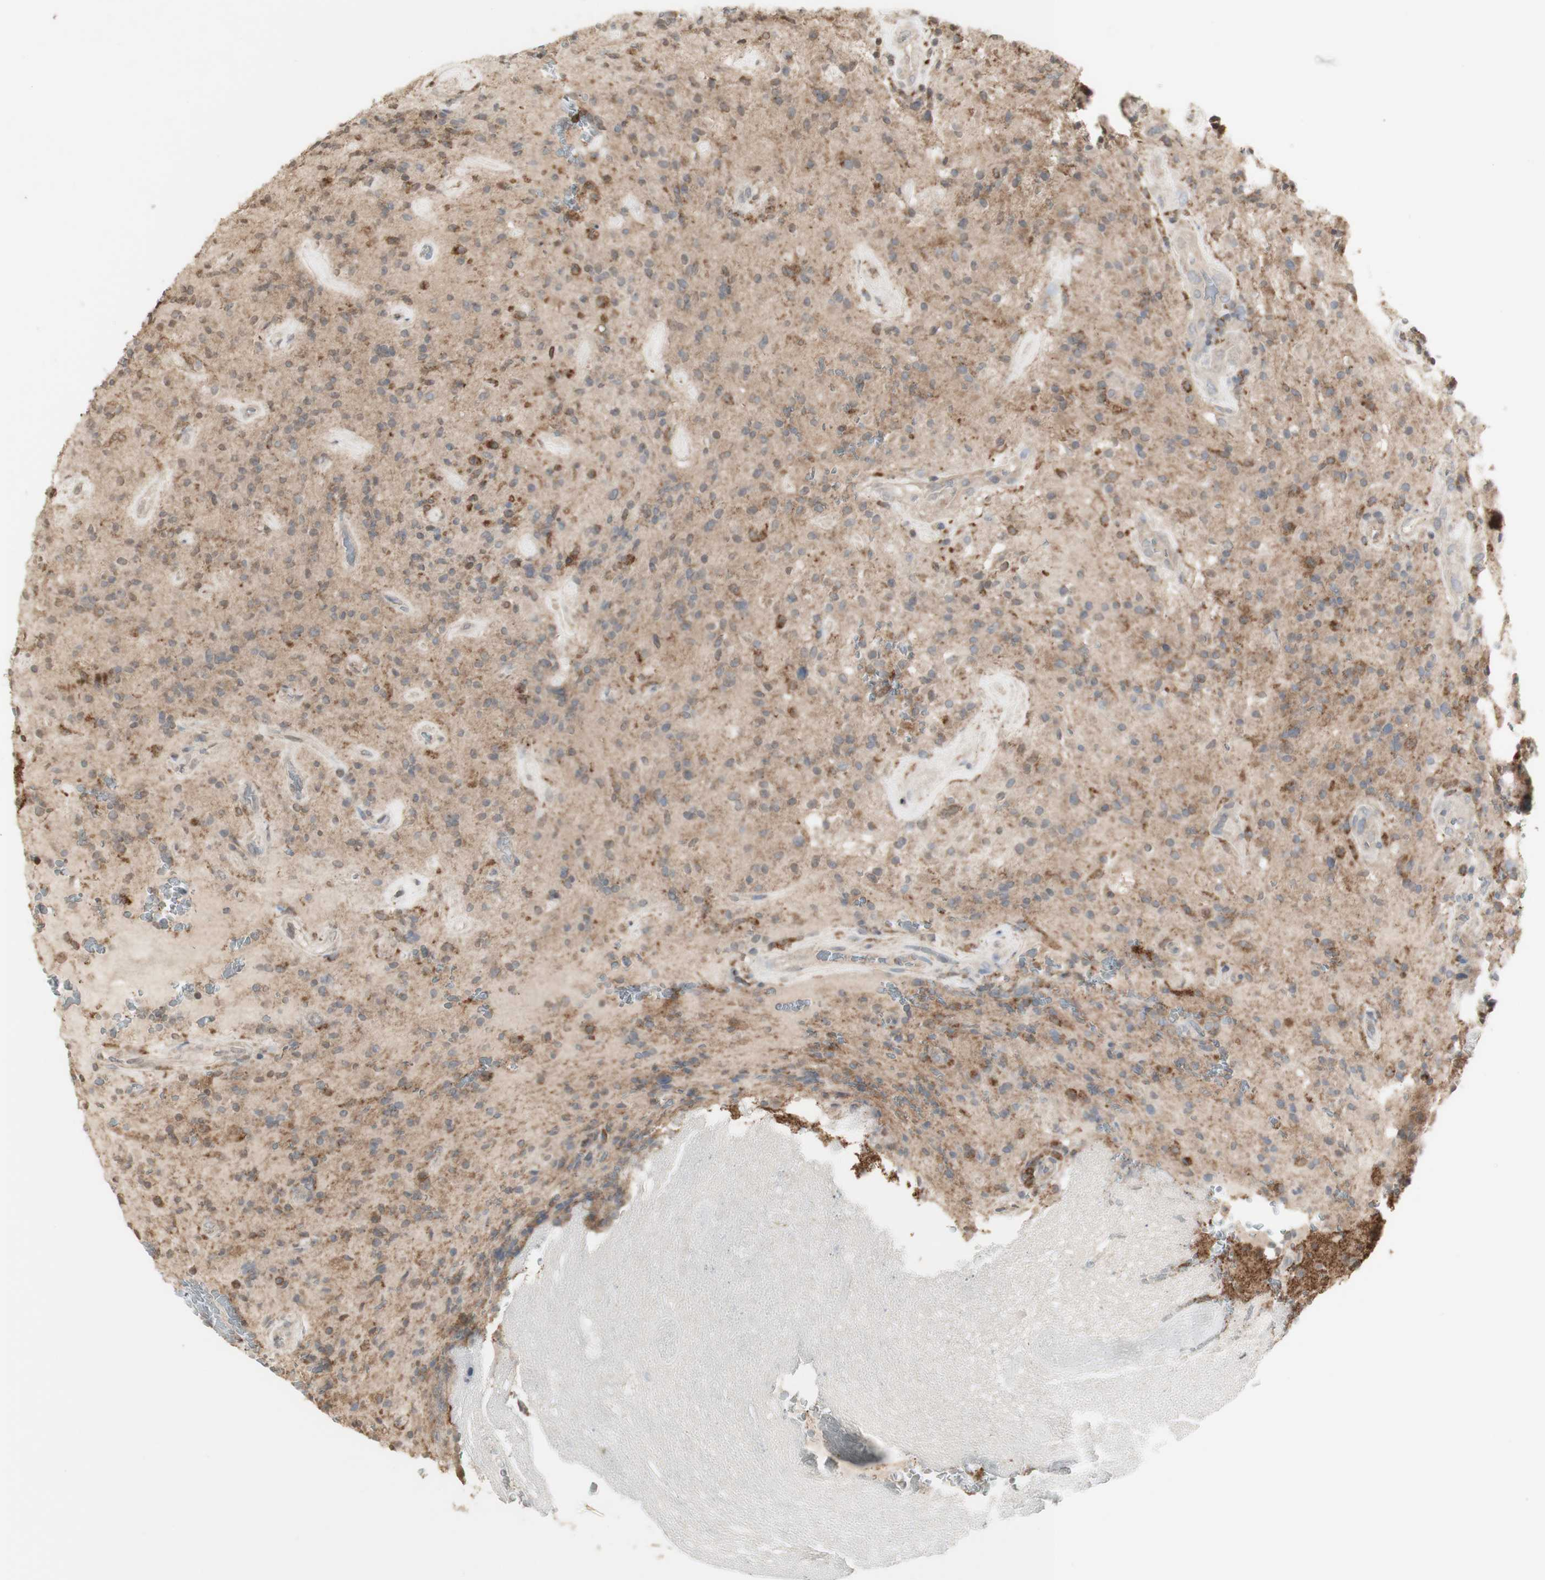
{"staining": {"intensity": "moderate", "quantity": "<25%", "location": "cytoplasmic/membranous"}, "tissue": "glioma", "cell_type": "Tumor cells", "image_type": "cancer", "snomed": [{"axis": "morphology", "description": "Glioma, malignant, High grade"}, {"axis": "topography", "description": "Brain"}], "caption": "This is a micrograph of immunohistochemistry (IHC) staining of glioma, which shows moderate positivity in the cytoplasmic/membranous of tumor cells.", "gene": "ATP6V1E1", "patient": {"sex": "male", "age": 71}}